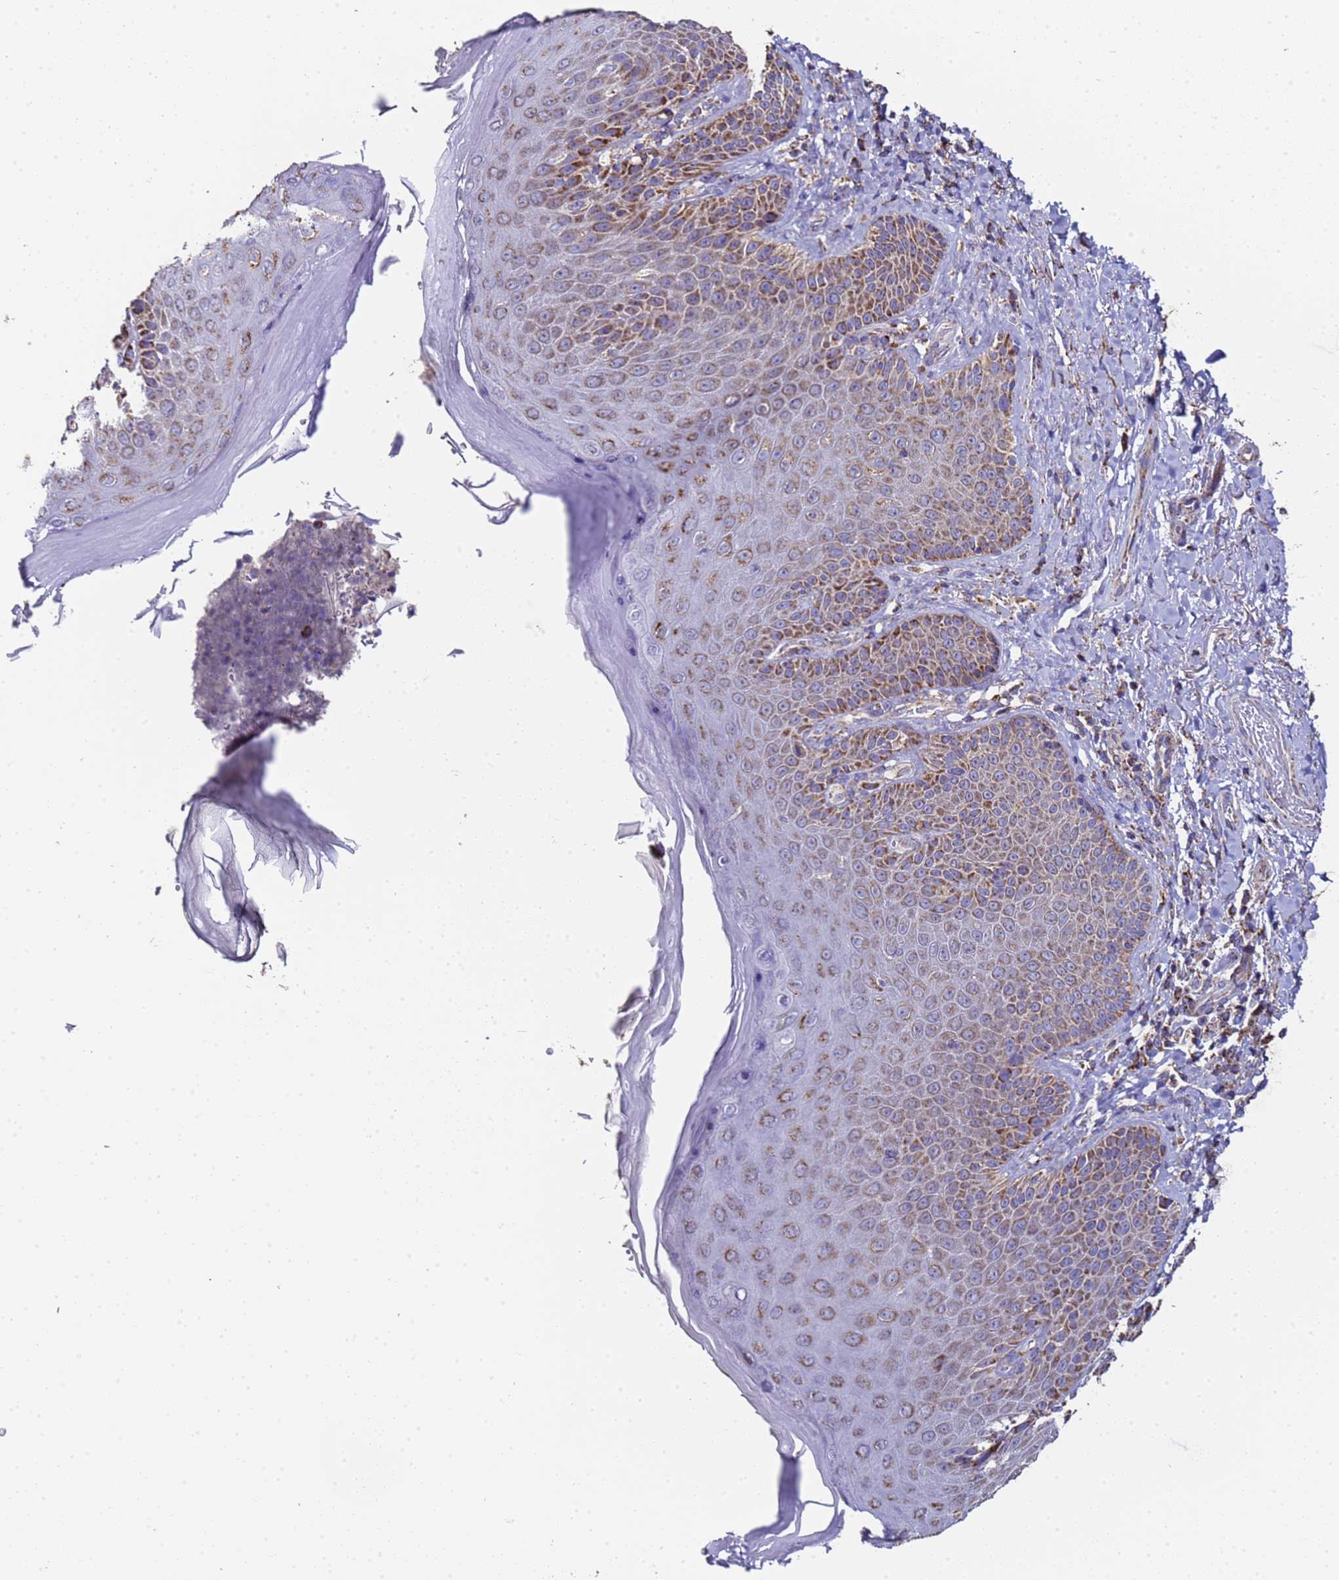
{"staining": {"intensity": "moderate", "quantity": "25%-75%", "location": "cytoplasmic/membranous"}, "tissue": "skin", "cell_type": "Epidermal cells", "image_type": "normal", "snomed": [{"axis": "morphology", "description": "Normal tissue, NOS"}, {"axis": "topography", "description": "Anal"}], "caption": "Moderate cytoplasmic/membranous staining is appreciated in approximately 25%-75% of epidermal cells in benign skin.", "gene": "MRPS12", "patient": {"sex": "female", "age": 89}}